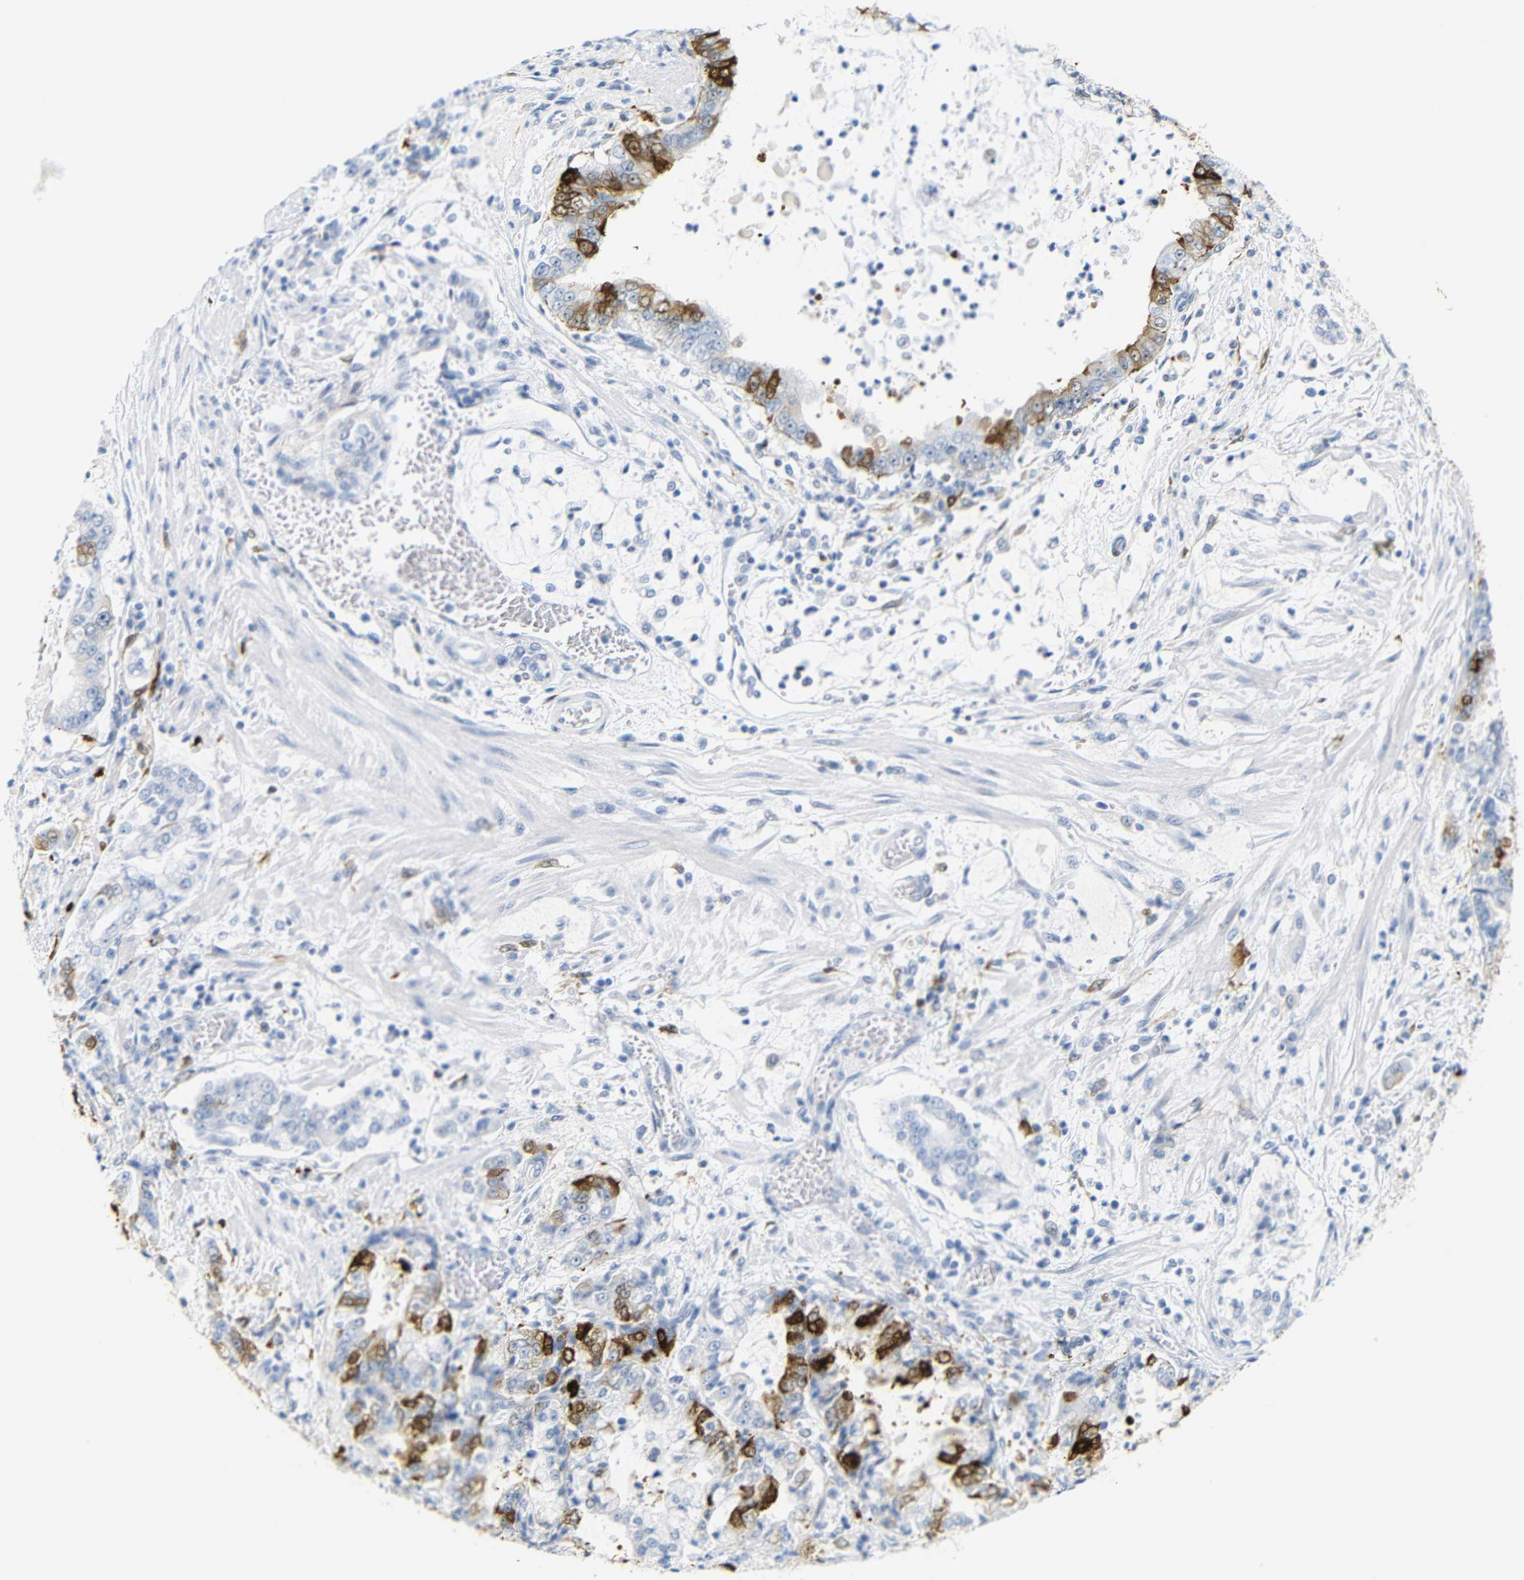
{"staining": {"intensity": "strong", "quantity": "25%-75%", "location": "cytoplasmic/membranous"}, "tissue": "stomach cancer", "cell_type": "Tumor cells", "image_type": "cancer", "snomed": [{"axis": "morphology", "description": "Adenocarcinoma, NOS"}, {"axis": "topography", "description": "Stomach"}], "caption": "Approximately 25%-75% of tumor cells in stomach cancer (adenocarcinoma) reveal strong cytoplasmic/membranous protein expression as visualized by brown immunohistochemical staining.", "gene": "MT1A", "patient": {"sex": "male", "age": 76}}